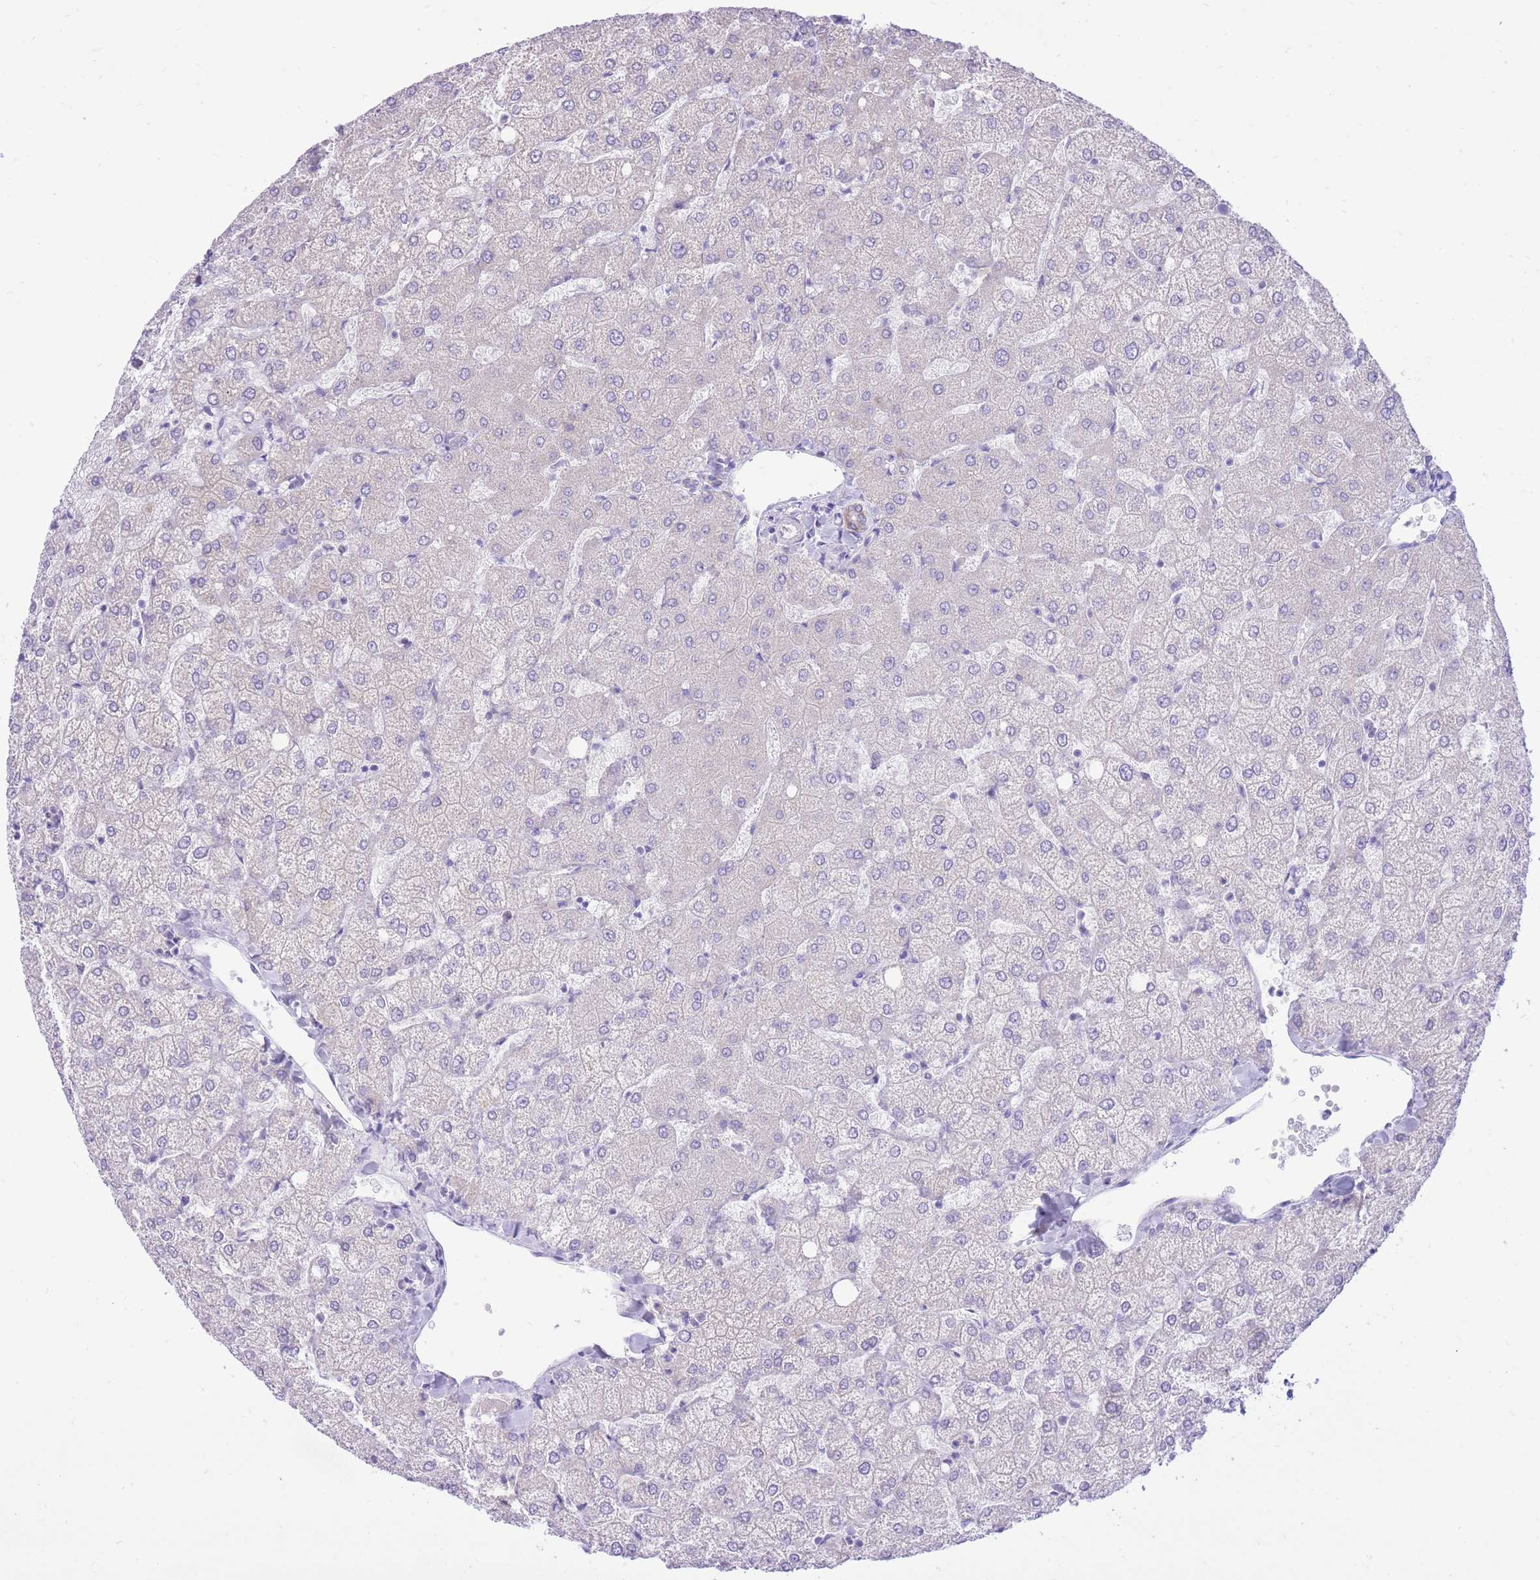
{"staining": {"intensity": "negative", "quantity": "none", "location": "none"}, "tissue": "liver", "cell_type": "Cholangiocytes", "image_type": "normal", "snomed": [{"axis": "morphology", "description": "Normal tissue, NOS"}, {"axis": "topography", "description": "Liver"}], "caption": "The histopathology image demonstrates no staining of cholangiocytes in benign liver.", "gene": "SLC4A4", "patient": {"sex": "female", "age": 54}}